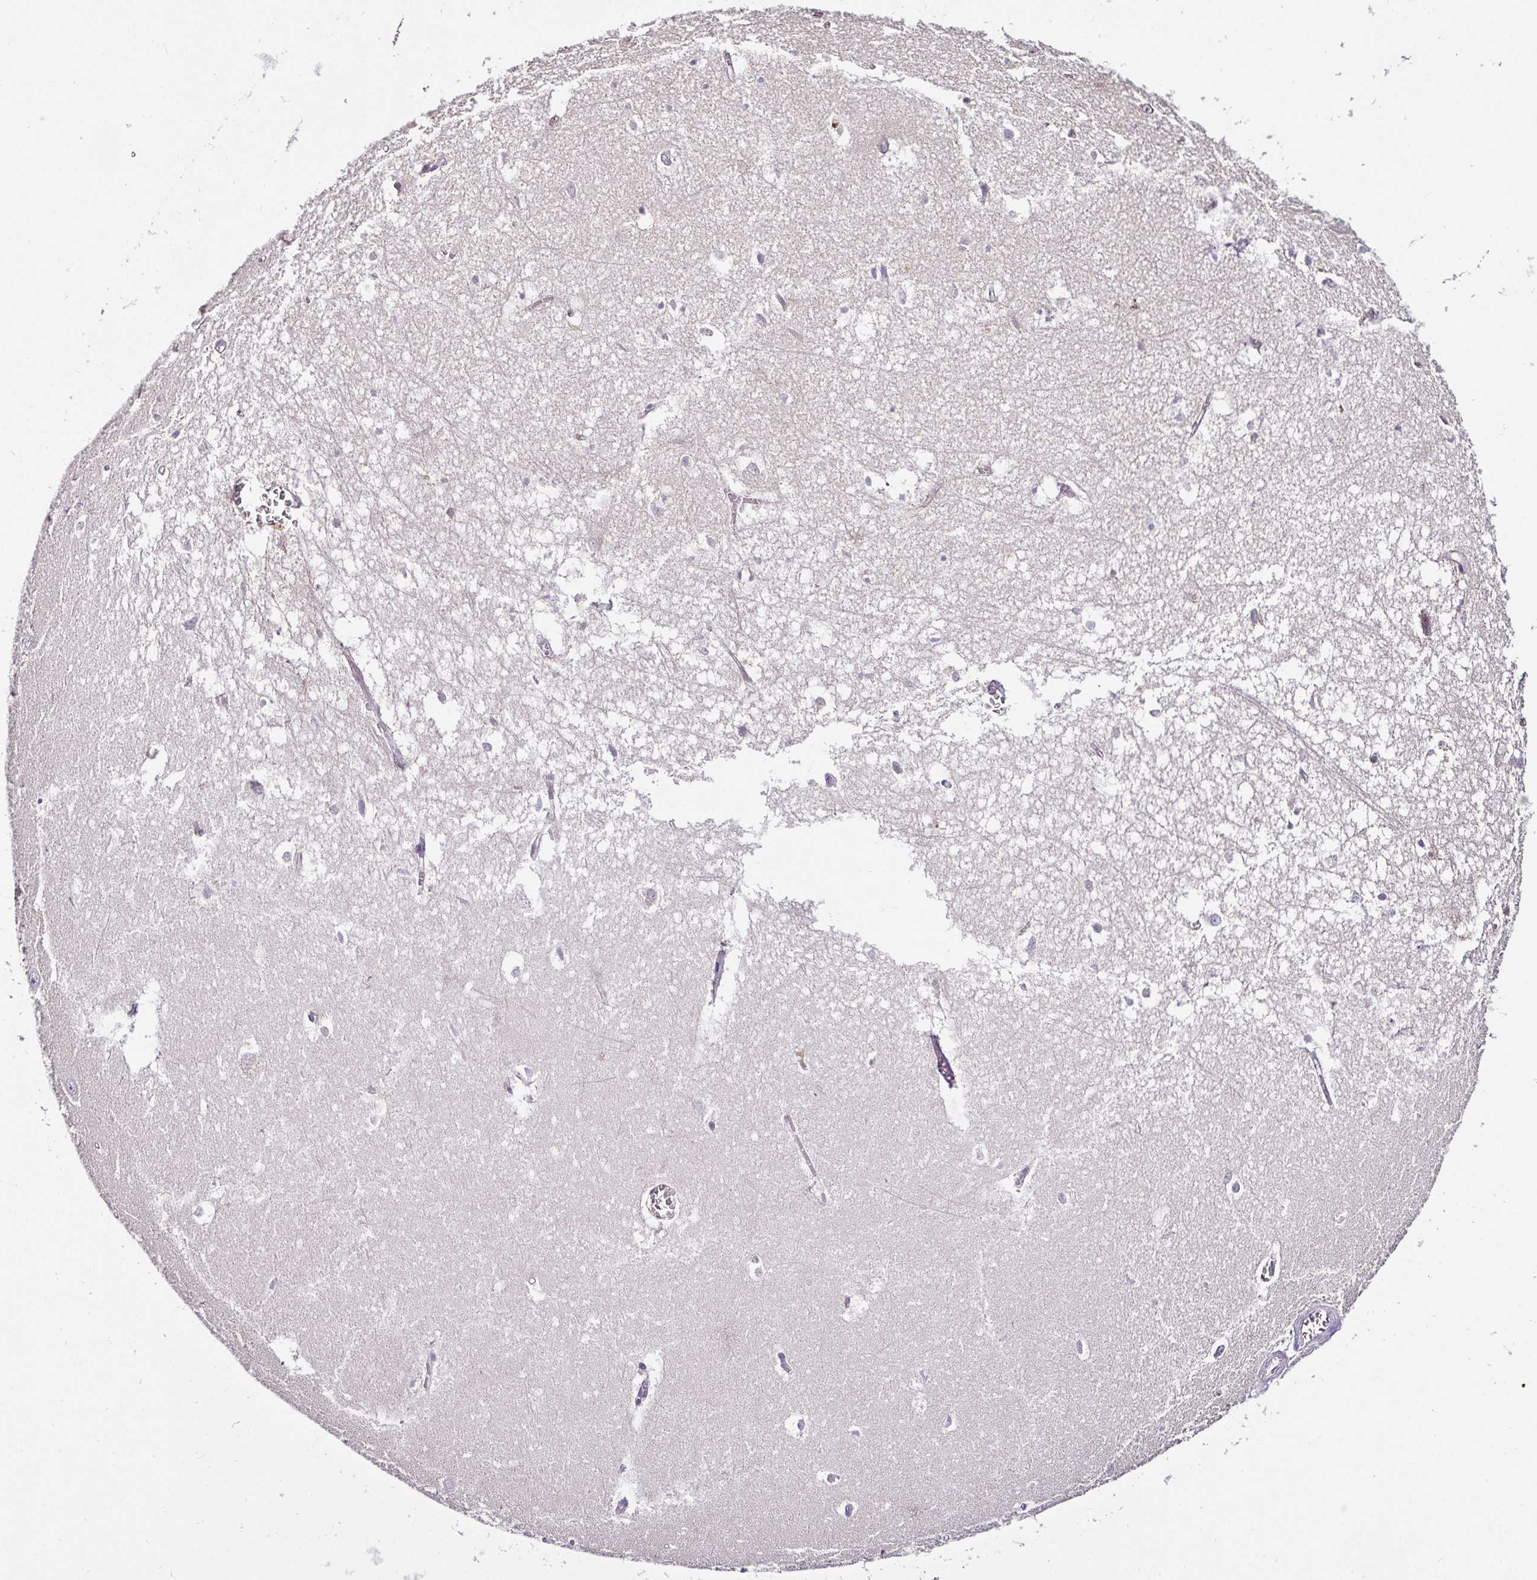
{"staining": {"intensity": "negative", "quantity": "none", "location": "none"}, "tissue": "hippocampus", "cell_type": "Glial cells", "image_type": "normal", "snomed": [{"axis": "morphology", "description": "Normal tissue, NOS"}, {"axis": "topography", "description": "Hippocampus"}], "caption": "Hippocampus was stained to show a protein in brown. There is no significant staining in glial cells. The staining was performed using DAB to visualize the protein expression in brown, while the nuclei were stained in blue with hematoxylin (Magnification: 20x).", "gene": "NAPSA", "patient": {"sex": "female", "age": 64}}